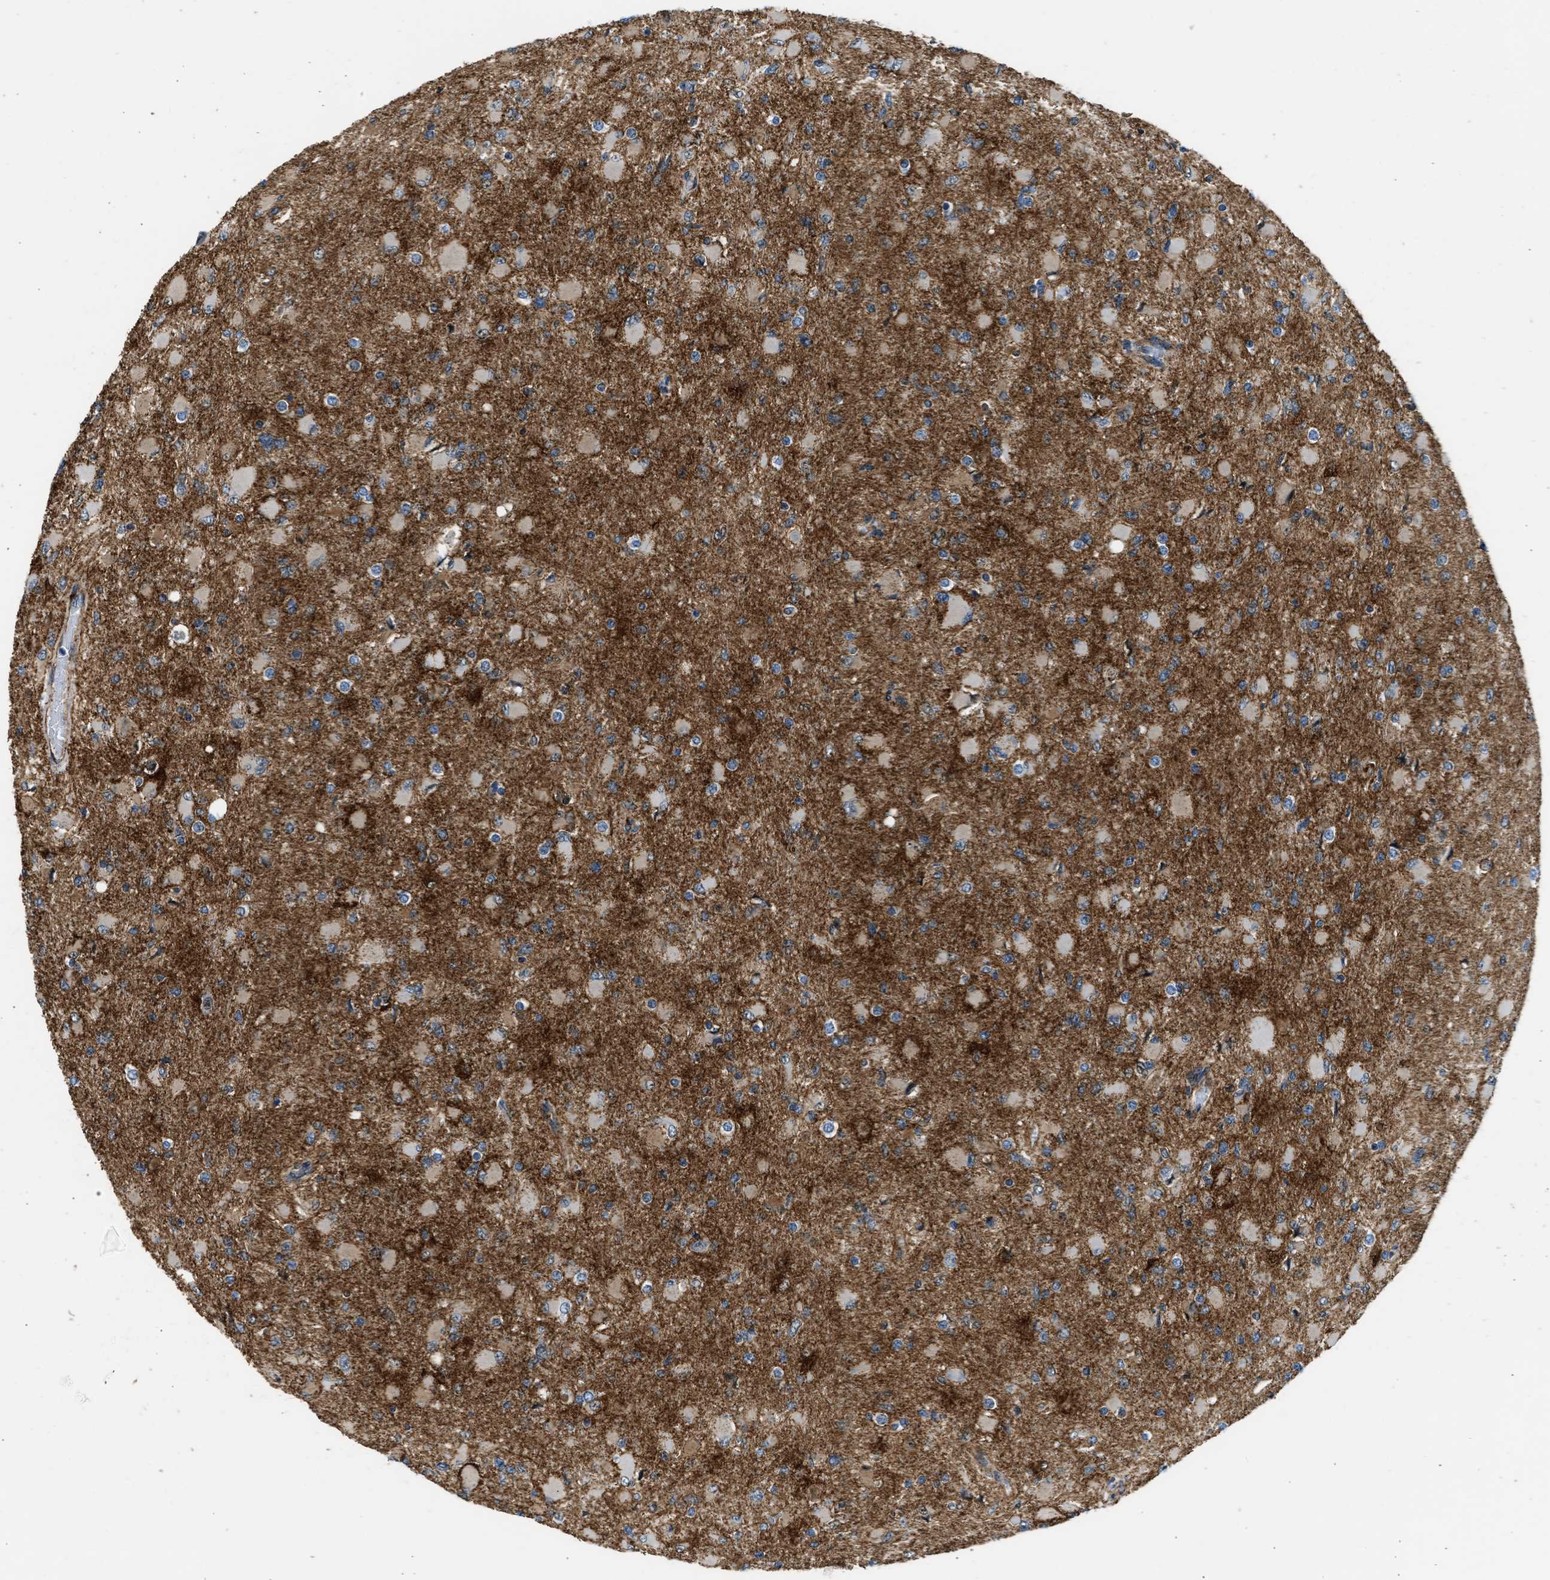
{"staining": {"intensity": "moderate", "quantity": "25%-75%", "location": "cytoplasmic/membranous"}, "tissue": "glioma", "cell_type": "Tumor cells", "image_type": "cancer", "snomed": [{"axis": "morphology", "description": "Glioma, malignant, High grade"}, {"axis": "topography", "description": "Cerebral cortex"}], "caption": "Protein staining of malignant glioma (high-grade) tissue demonstrates moderate cytoplasmic/membranous staining in about 25%-75% of tumor cells. Immunohistochemistry (ihc) stains the protein in brown and the nuclei are stained blue.", "gene": "SEPTIN2", "patient": {"sex": "female", "age": 36}}